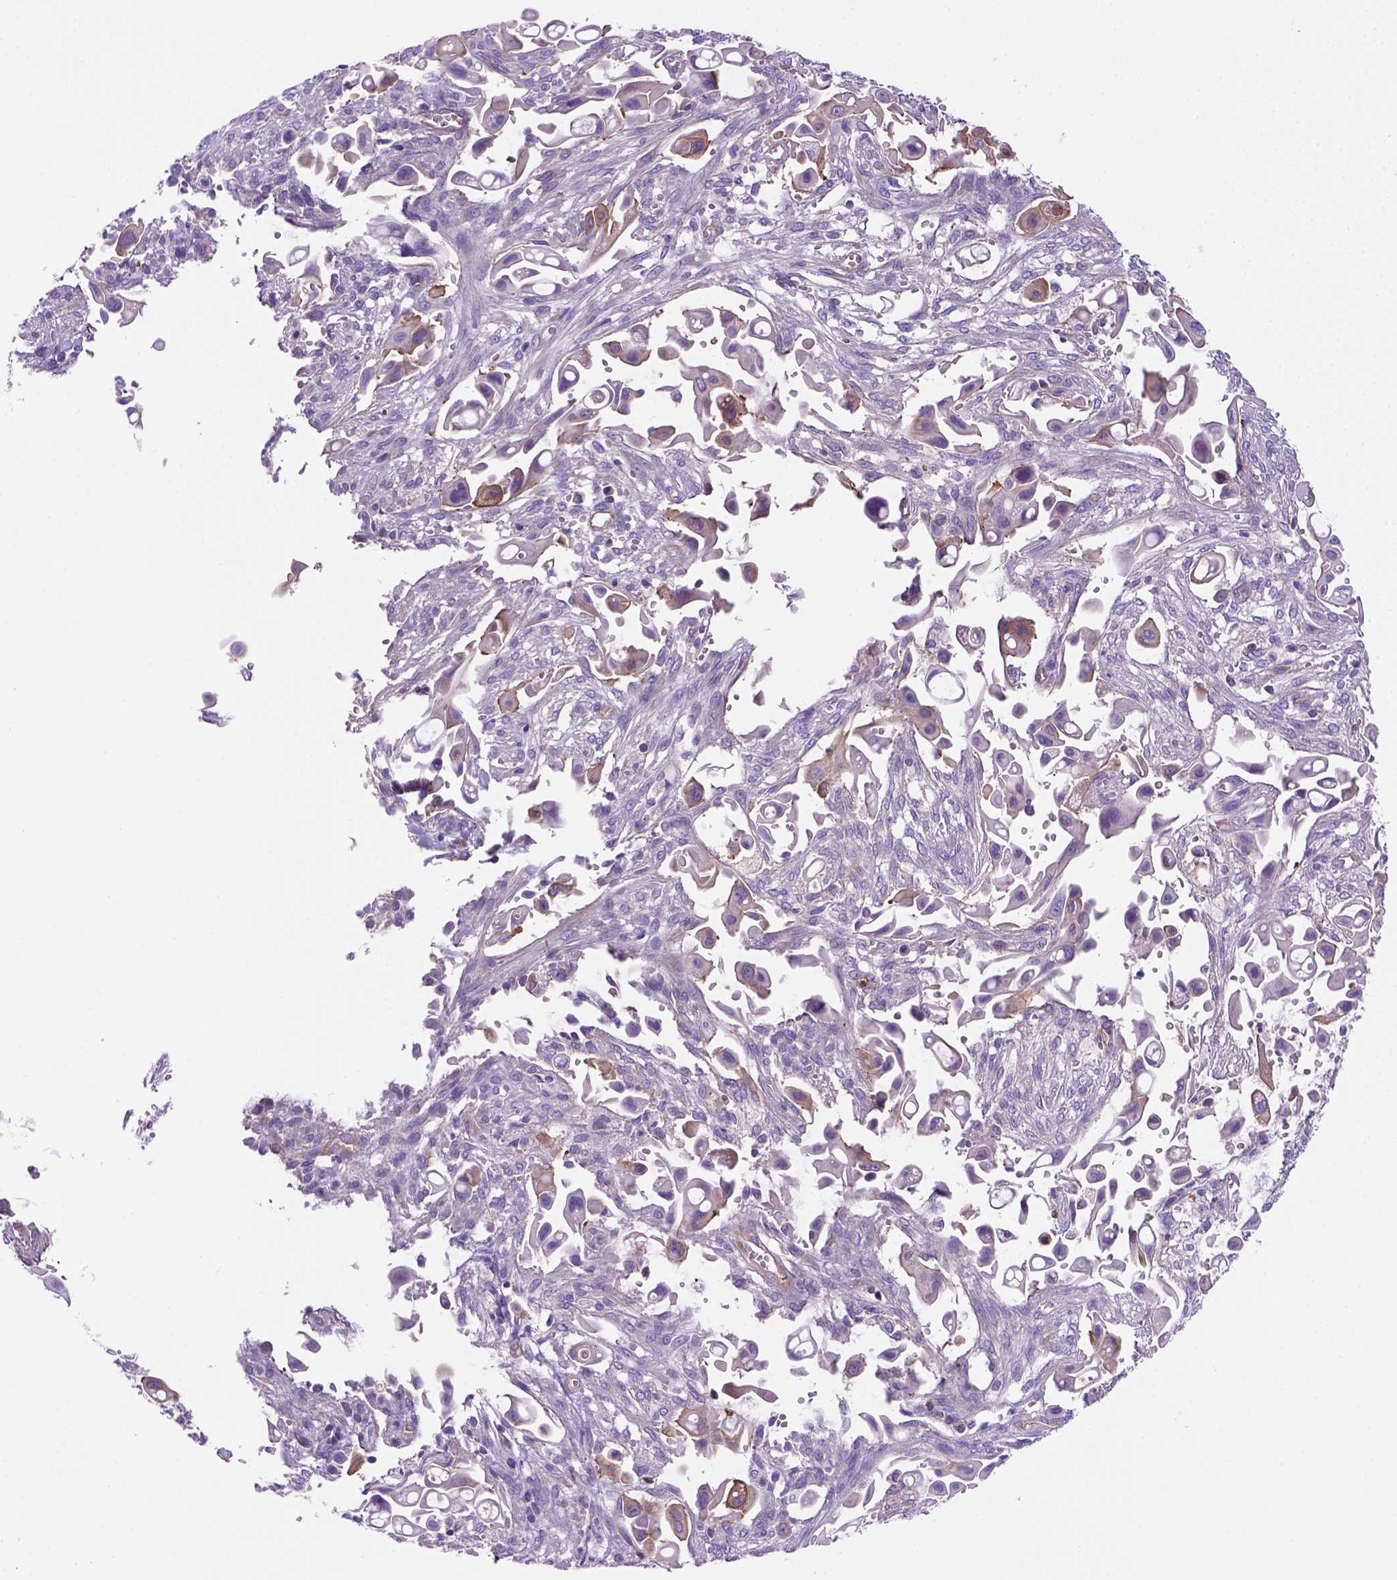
{"staining": {"intensity": "moderate", "quantity": ">75%", "location": "cytoplasmic/membranous"}, "tissue": "pancreatic cancer", "cell_type": "Tumor cells", "image_type": "cancer", "snomed": [{"axis": "morphology", "description": "Adenocarcinoma, NOS"}, {"axis": "topography", "description": "Pancreas"}], "caption": "Immunohistochemical staining of pancreatic cancer reveals moderate cytoplasmic/membranous protein positivity in about >75% of tumor cells.", "gene": "PEX12", "patient": {"sex": "male", "age": 50}}